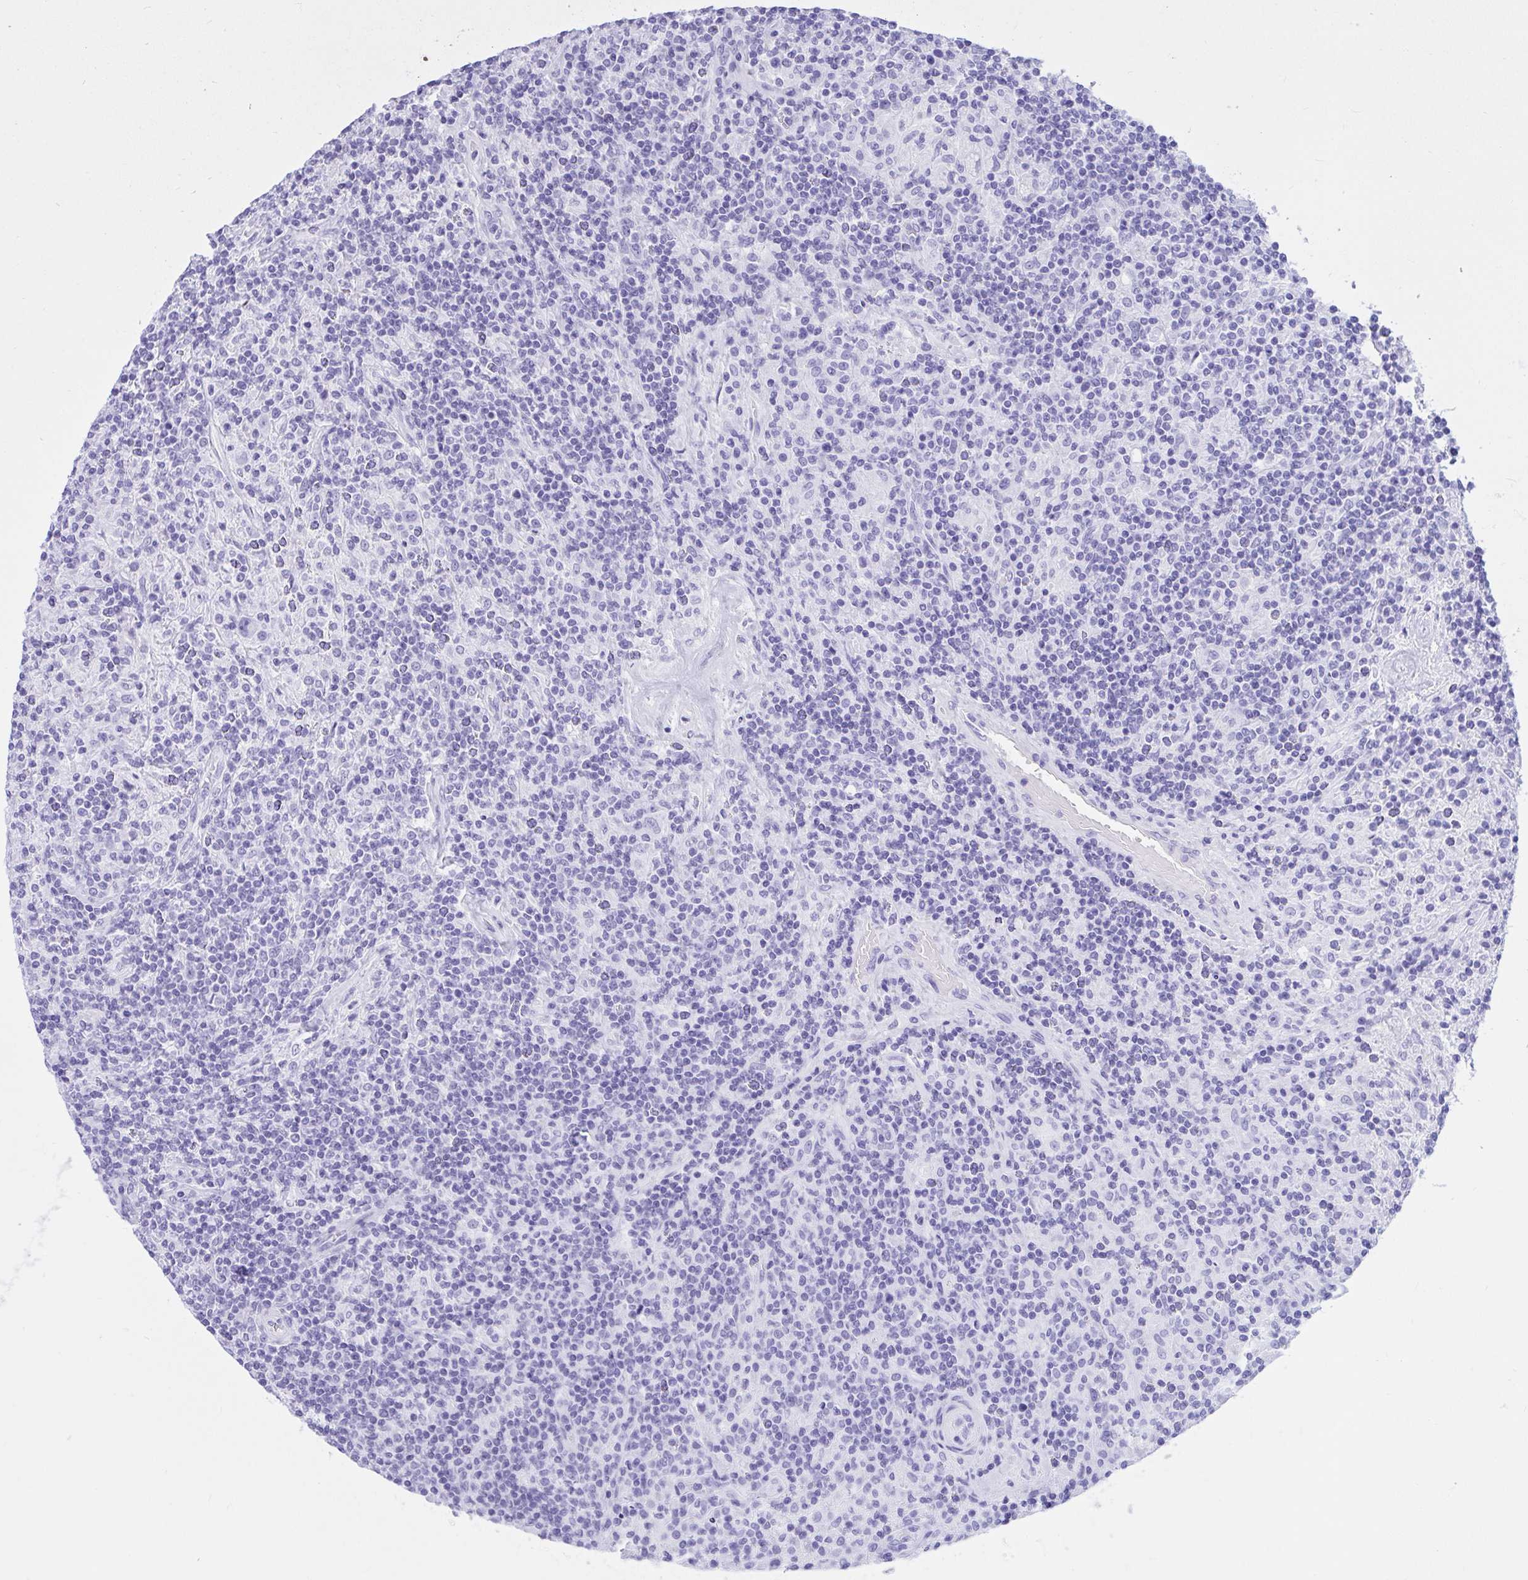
{"staining": {"intensity": "negative", "quantity": "none", "location": "none"}, "tissue": "lymphoma", "cell_type": "Tumor cells", "image_type": "cancer", "snomed": [{"axis": "morphology", "description": "Hodgkin's disease, NOS"}, {"axis": "topography", "description": "Lymph node"}], "caption": "Micrograph shows no significant protein staining in tumor cells of lymphoma.", "gene": "TLN2", "patient": {"sex": "male", "age": 70}}